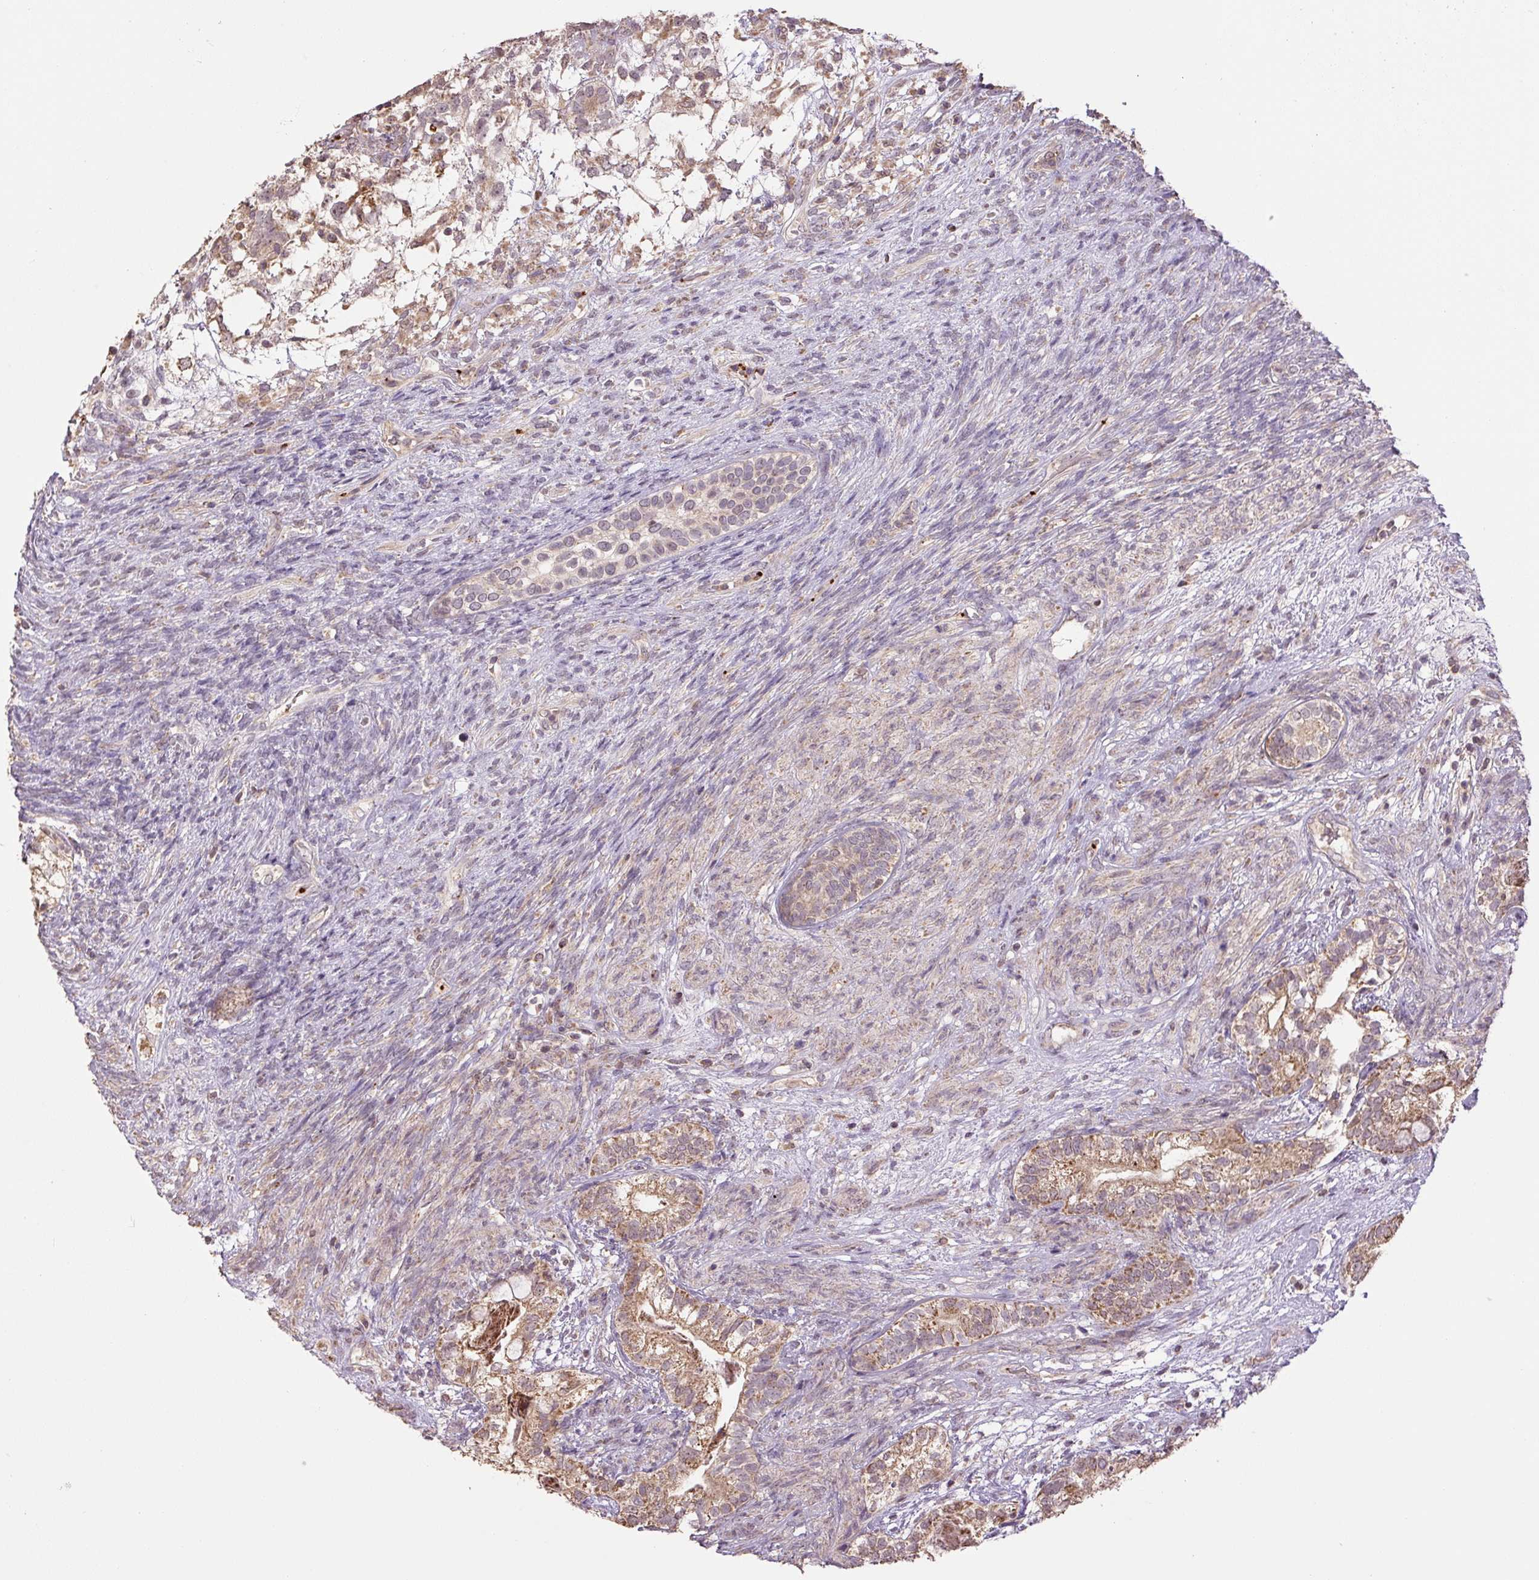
{"staining": {"intensity": "moderate", "quantity": ">75%", "location": "cytoplasmic/membranous"}, "tissue": "testis cancer", "cell_type": "Tumor cells", "image_type": "cancer", "snomed": [{"axis": "morphology", "description": "Seminoma, NOS"}, {"axis": "morphology", "description": "Carcinoma, Embryonal, NOS"}, {"axis": "topography", "description": "Testis"}], "caption": "Protein staining of seminoma (testis) tissue exhibits moderate cytoplasmic/membranous expression in approximately >75% of tumor cells.", "gene": "TMEM160", "patient": {"sex": "male", "age": 41}}